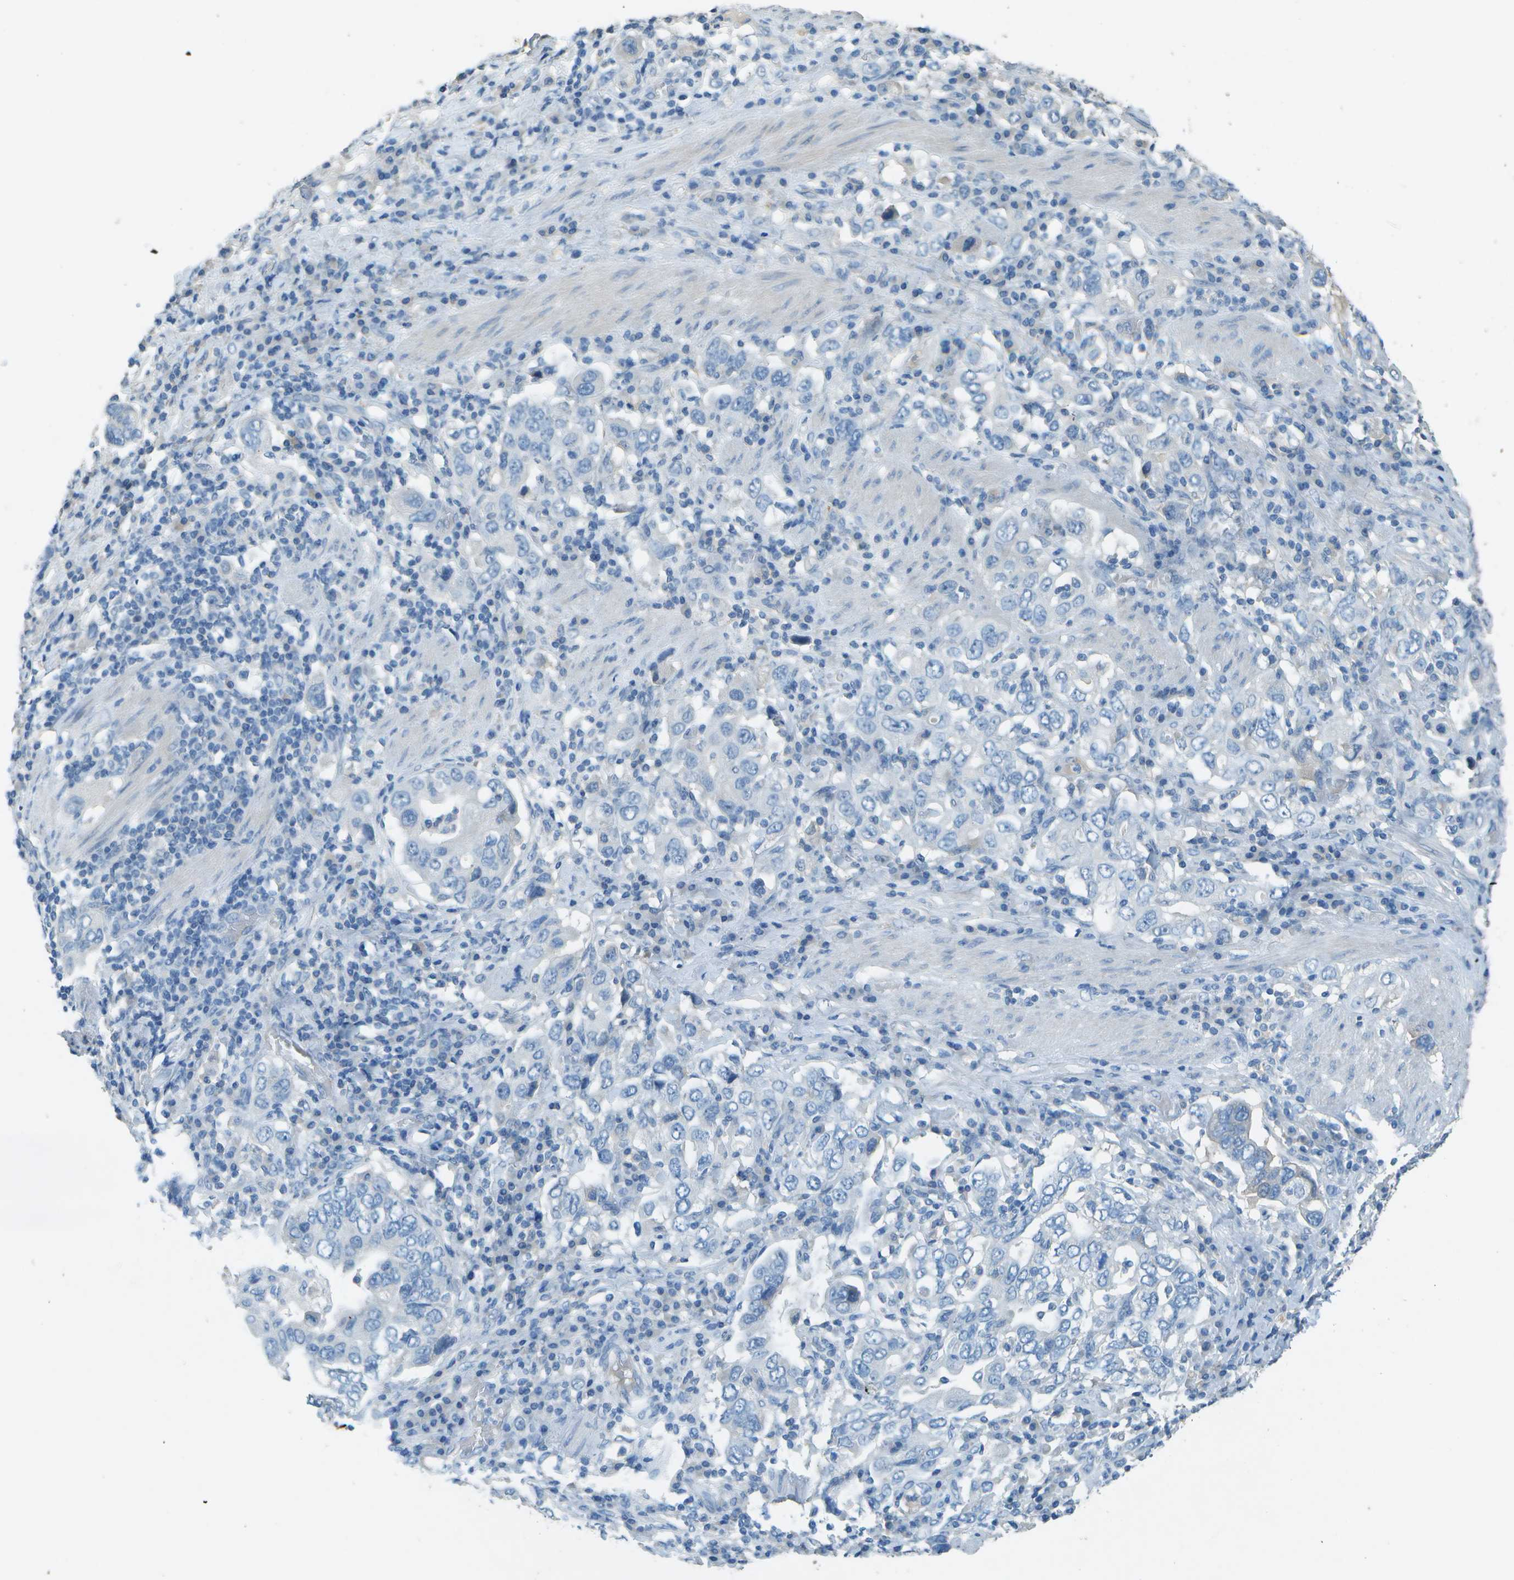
{"staining": {"intensity": "negative", "quantity": "none", "location": "none"}, "tissue": "stomach cancer", "cell_type": "Tumor cells", "image_type": "cancer", "snomed": [{"axis": "morphology", "description": "Adenocarcinoma, NOS"}, {"axis": "topography", "description": "Stomach, upper"}], "caption": "There is no significant expression in tumor cells of adenocarcinoma (stomach). Brightfield microscopy of IHC stained with DAB (3,3'-diaminobenzidine) (brown) and hematoxylin (blue), captured at high magnification.", "gene": "LGI2", "patient": {"sex": "male", "age": 62}}